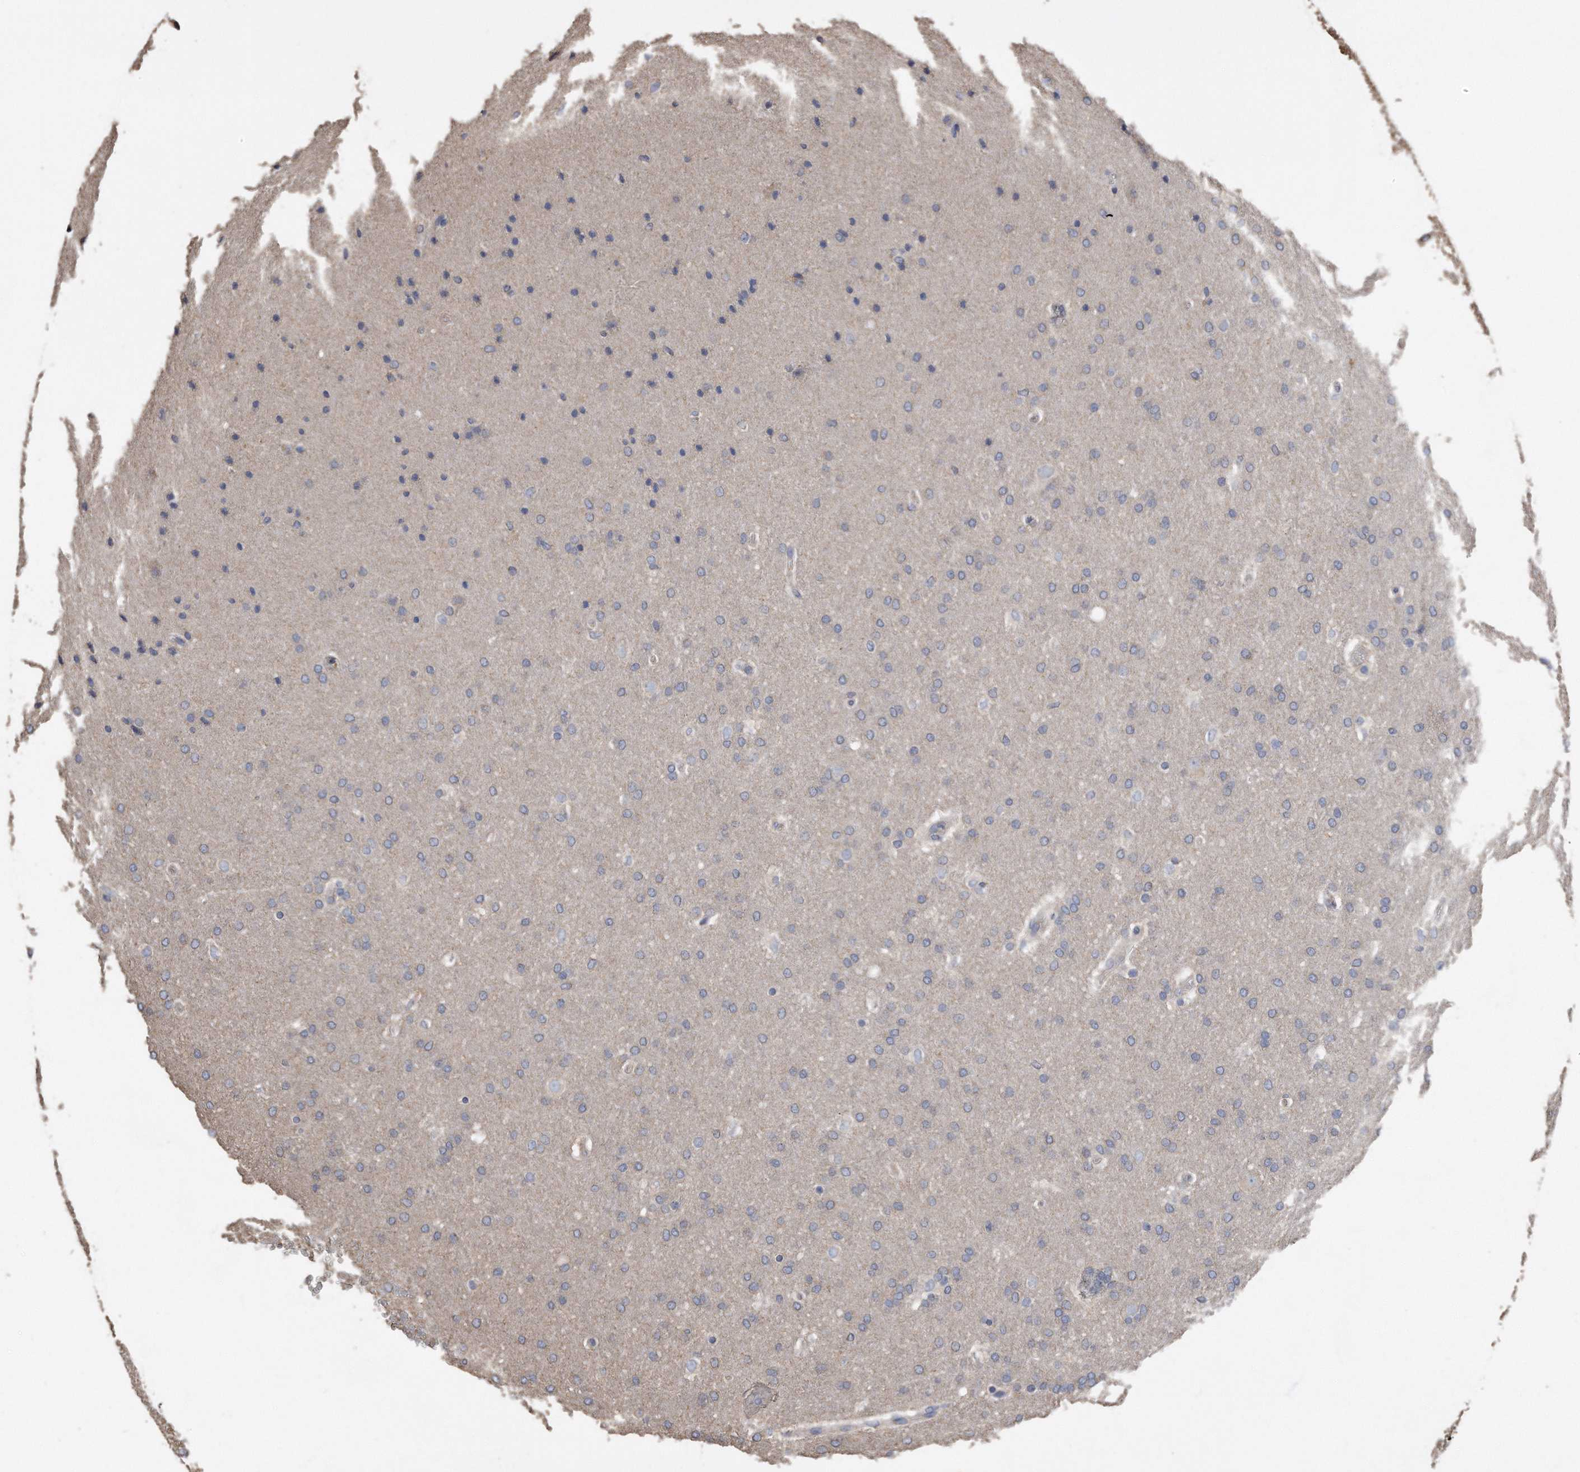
{"staining": {"intensity": "negative", "quantity": "none", "location": "none"}, "tissue": "glioma", "cell_type": "Tumor cells", "image_type": "cancer", "snomed": [{"axis": "morphology", "description": "Glioma, malignant, Low grade"}, {"axis": "topography", "description": "Brain"}], "caption": "Tumor cells show no significant staining in malignant glioma (low-grade).", "gene": "CDCP1", "patient": {"sex": "female", "age": 37}}